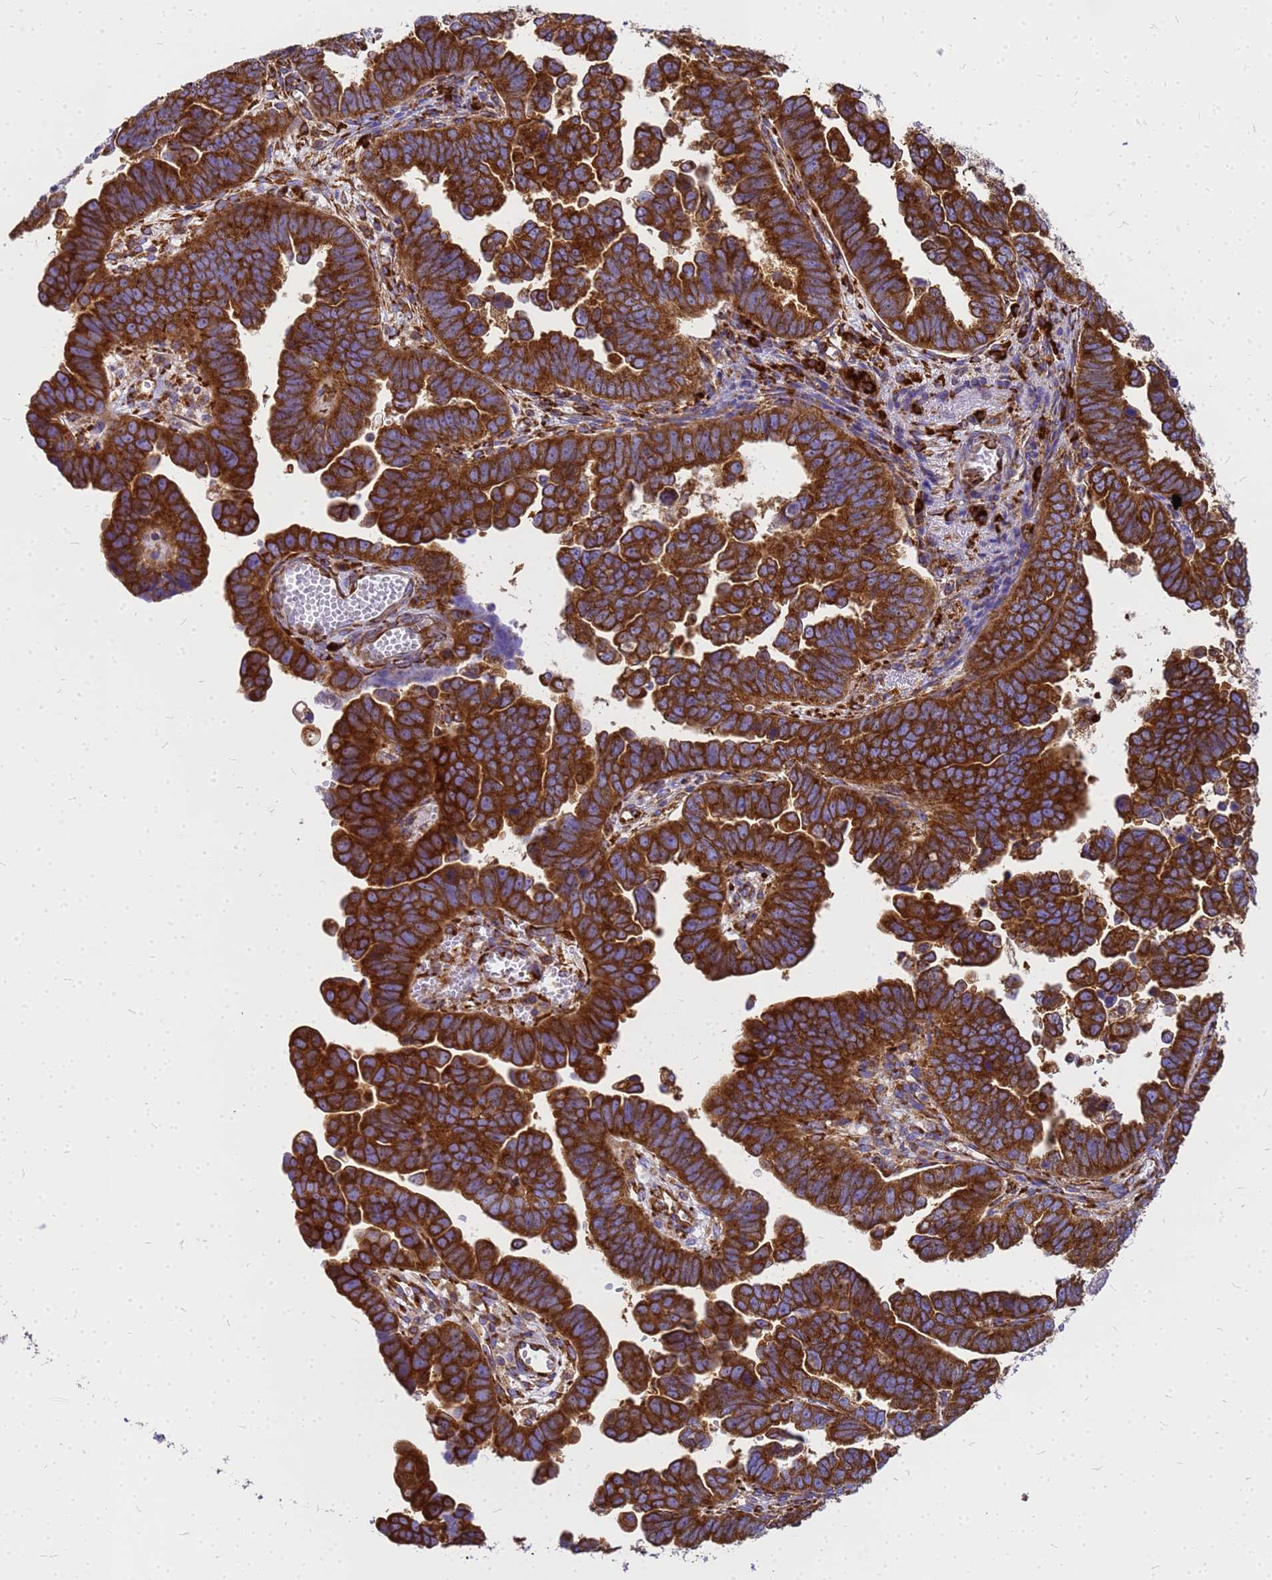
{"staining": {"intensity": "strong", "quantity": ">75%", "location": "cytoplasmic/membranous"}, "tissue": "endometrial cancer", "cell_type": "Tumor cells", "image_type": "cancer", "snomed": [{"axis": "morphology", "description": "Adenocarcinoma, NOS"}, {"axis": "topography", "description": "Endometrium"}], "caption": "Adenocarcinoma (endometrial) tissue displays strong cytoplasmic/membranous positivity in approximately >75% of tumor cells, visualized by immunohistochemistry.", "gene": "EEF1D", "patient": {"sex": "female", "age": 75}}